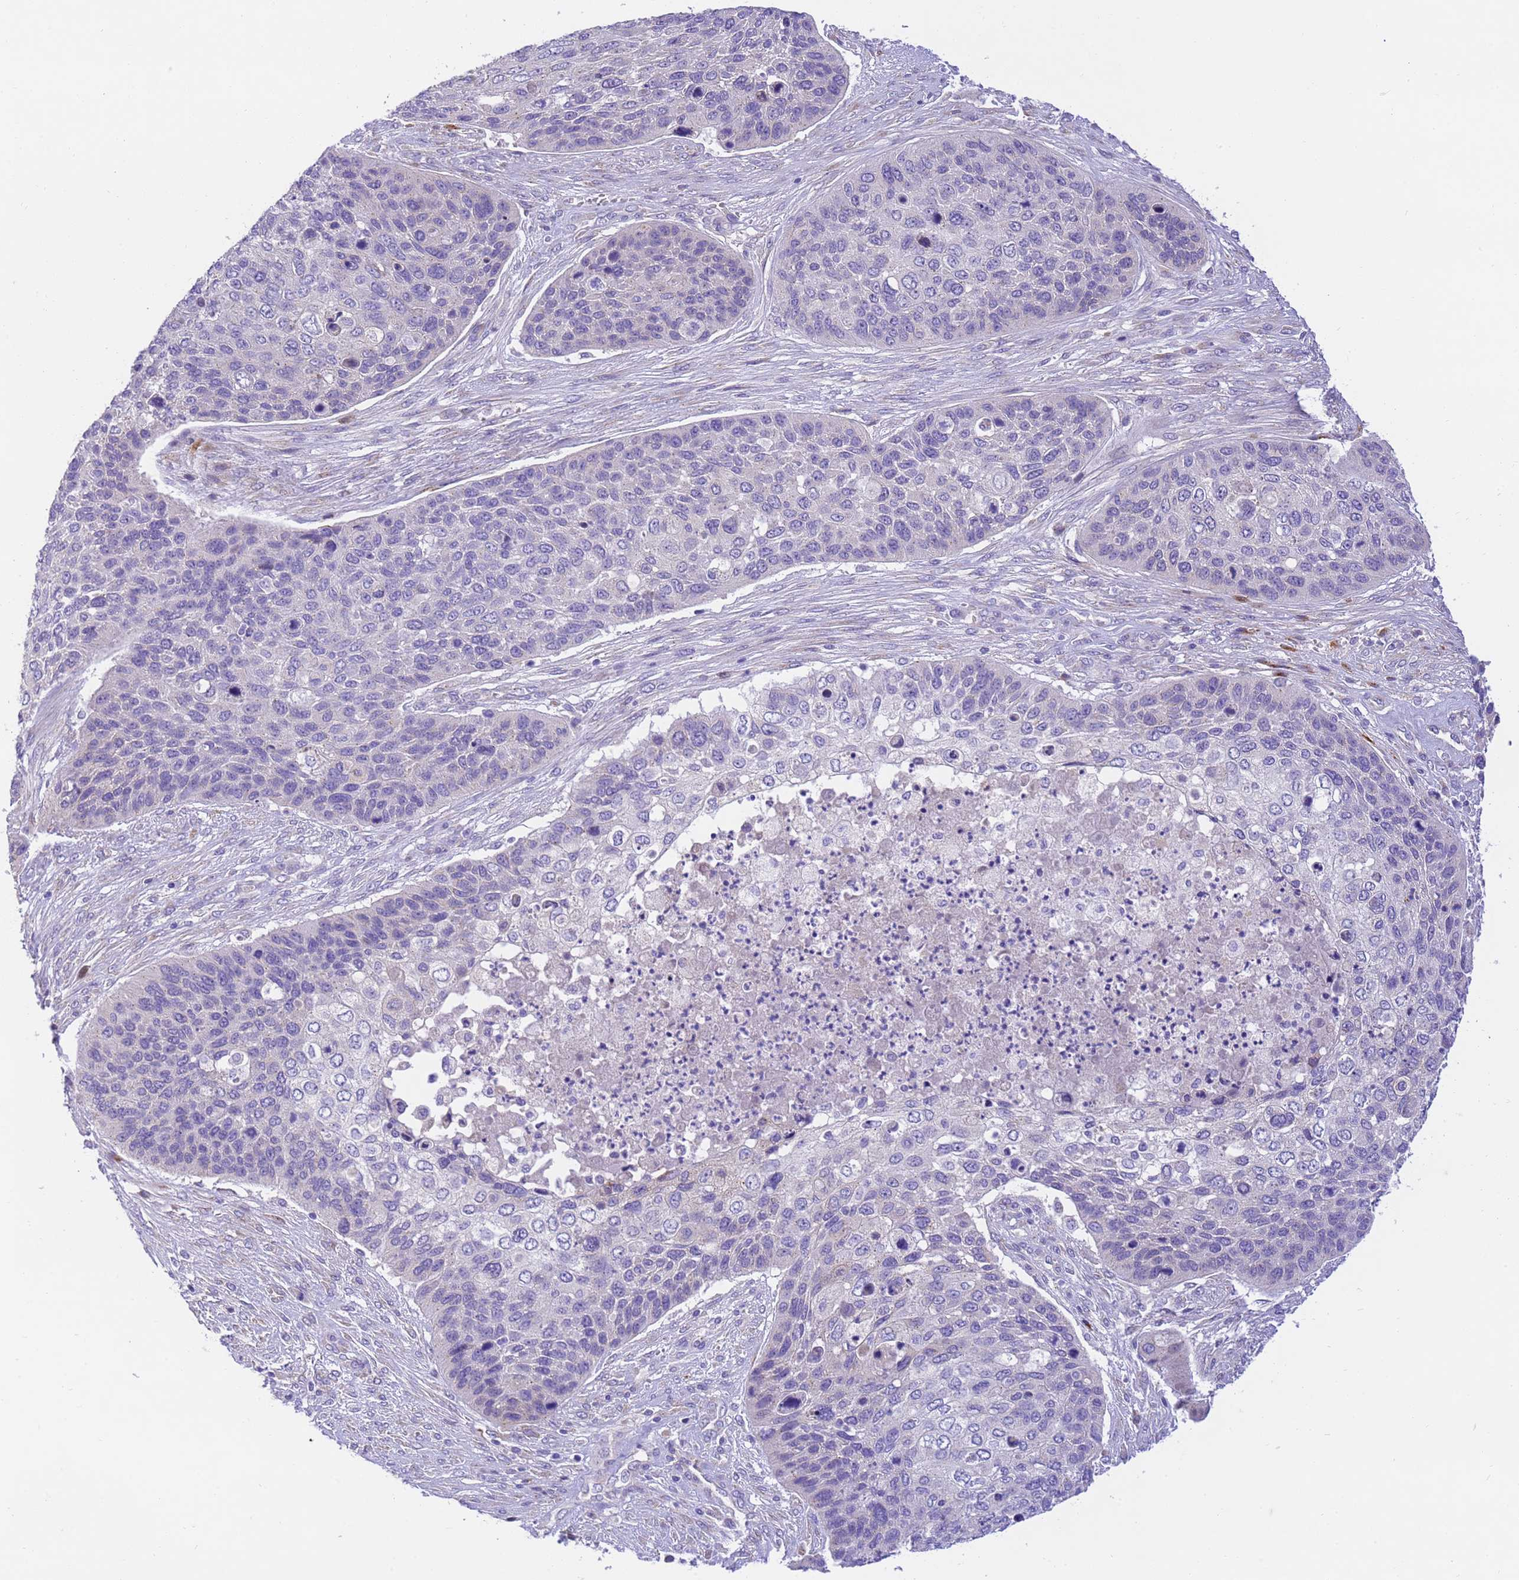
{"staining": {"intensity": "negative", "quantity": "none", "location": "none"}, "tissue": "skin cancer", "cell_type": "Tumor cells", "image_type": "cancer", "snomed": [{"axis": "morphology", "description": "Basal cell carcinoma"}, {"axis": "topography", "description": "Skin"}], "caption": "Tumor cells show no significant positivity in basal cell carcinoma (skin).", "gene": "RHBDD3", "patient": {"sex": "female", "age": 74}}